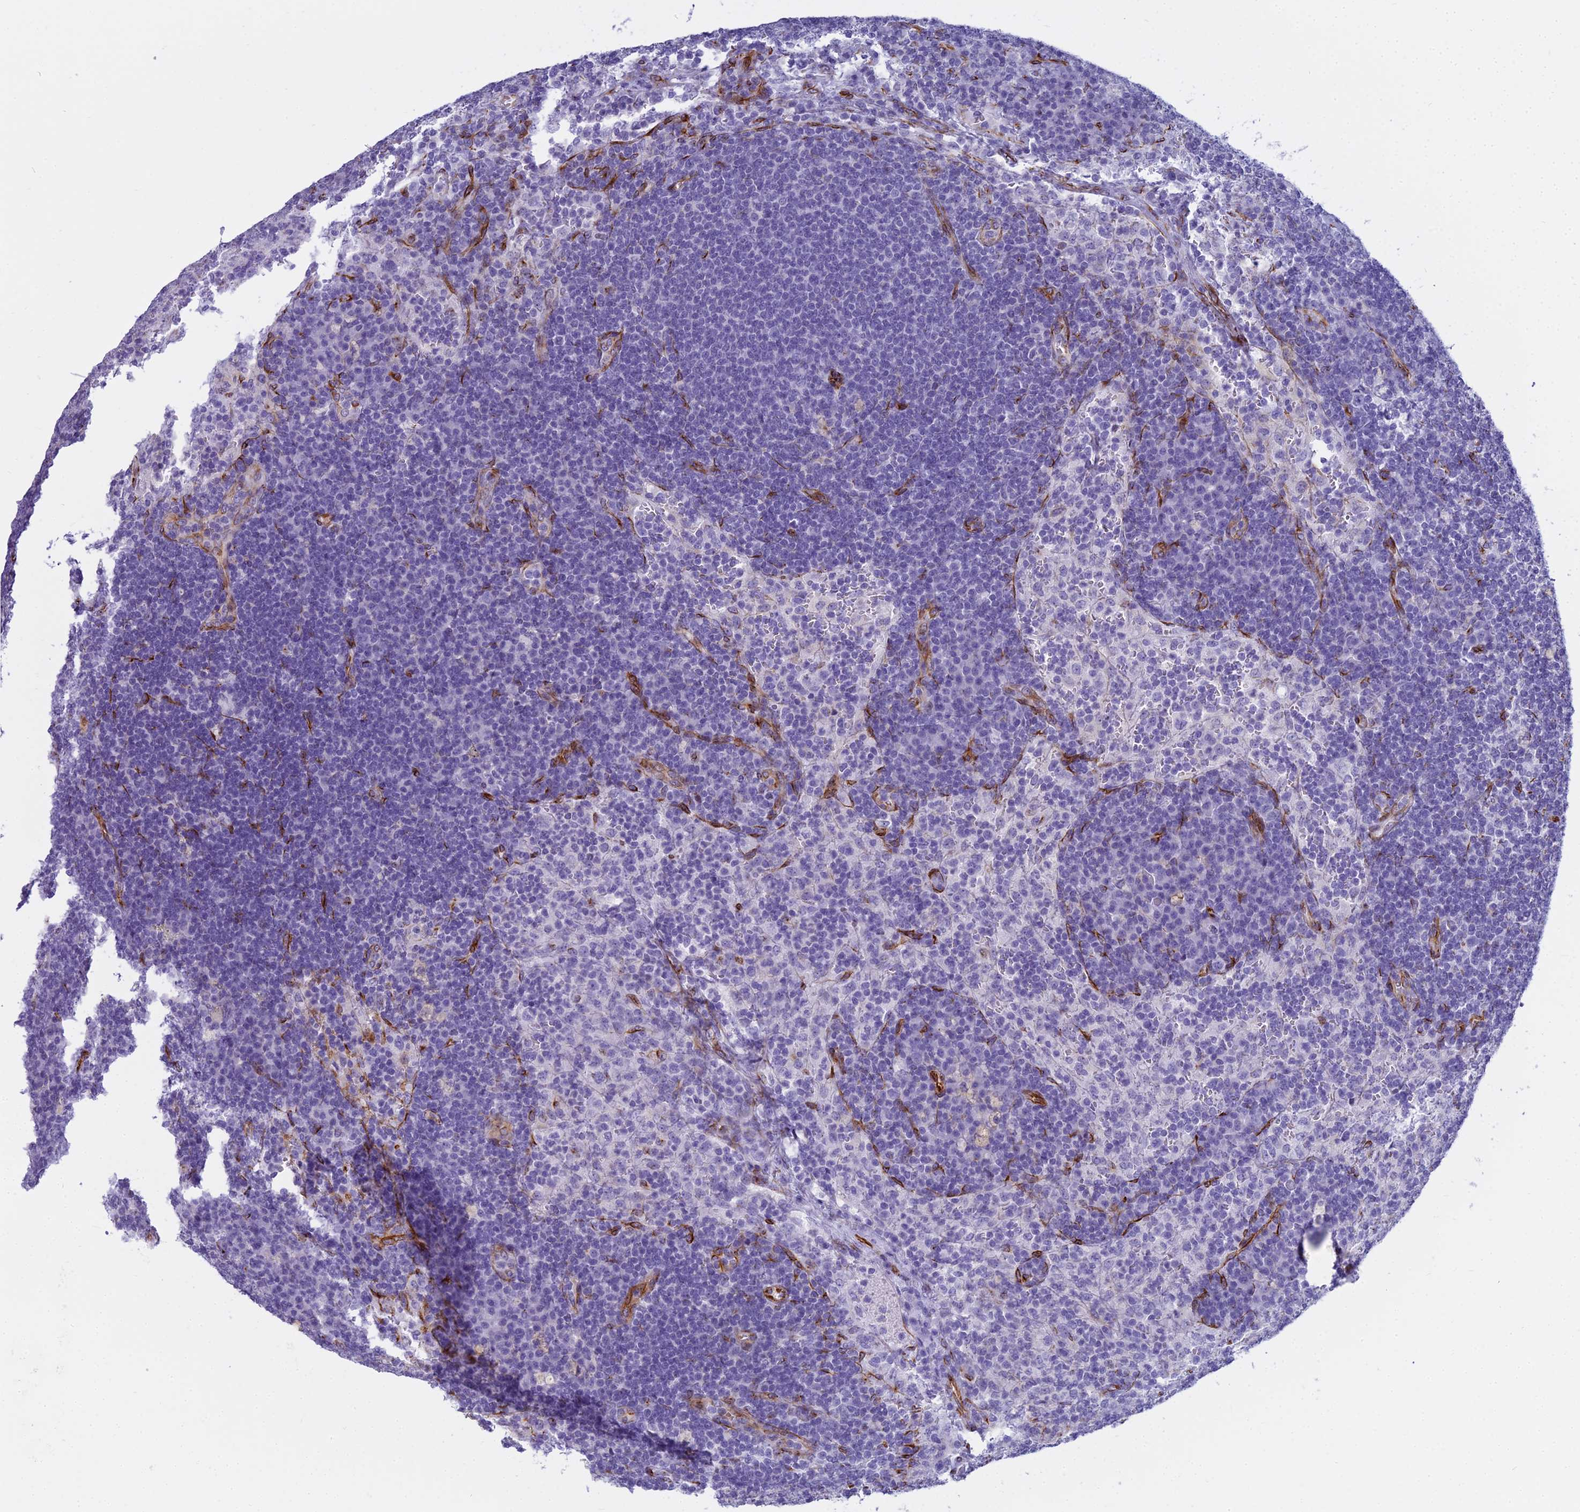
{"staining": {"intensity": "negative", "quantity": "none", "location": "none"}, "tissue": "lymph node", "cell_type": "Germinal center cells", "image_type": "normal", "snomed": [{"axis": "morphology", "description": "Normal tissue, NOS"}, {"axis": "topography", "description": "Lymph node"}], "caption": "The image exhibits no staining of germinal center cells in benign lymph node.", "gene": "ENSG00000265118", "patient": {"sex": "female", "age": 70}}